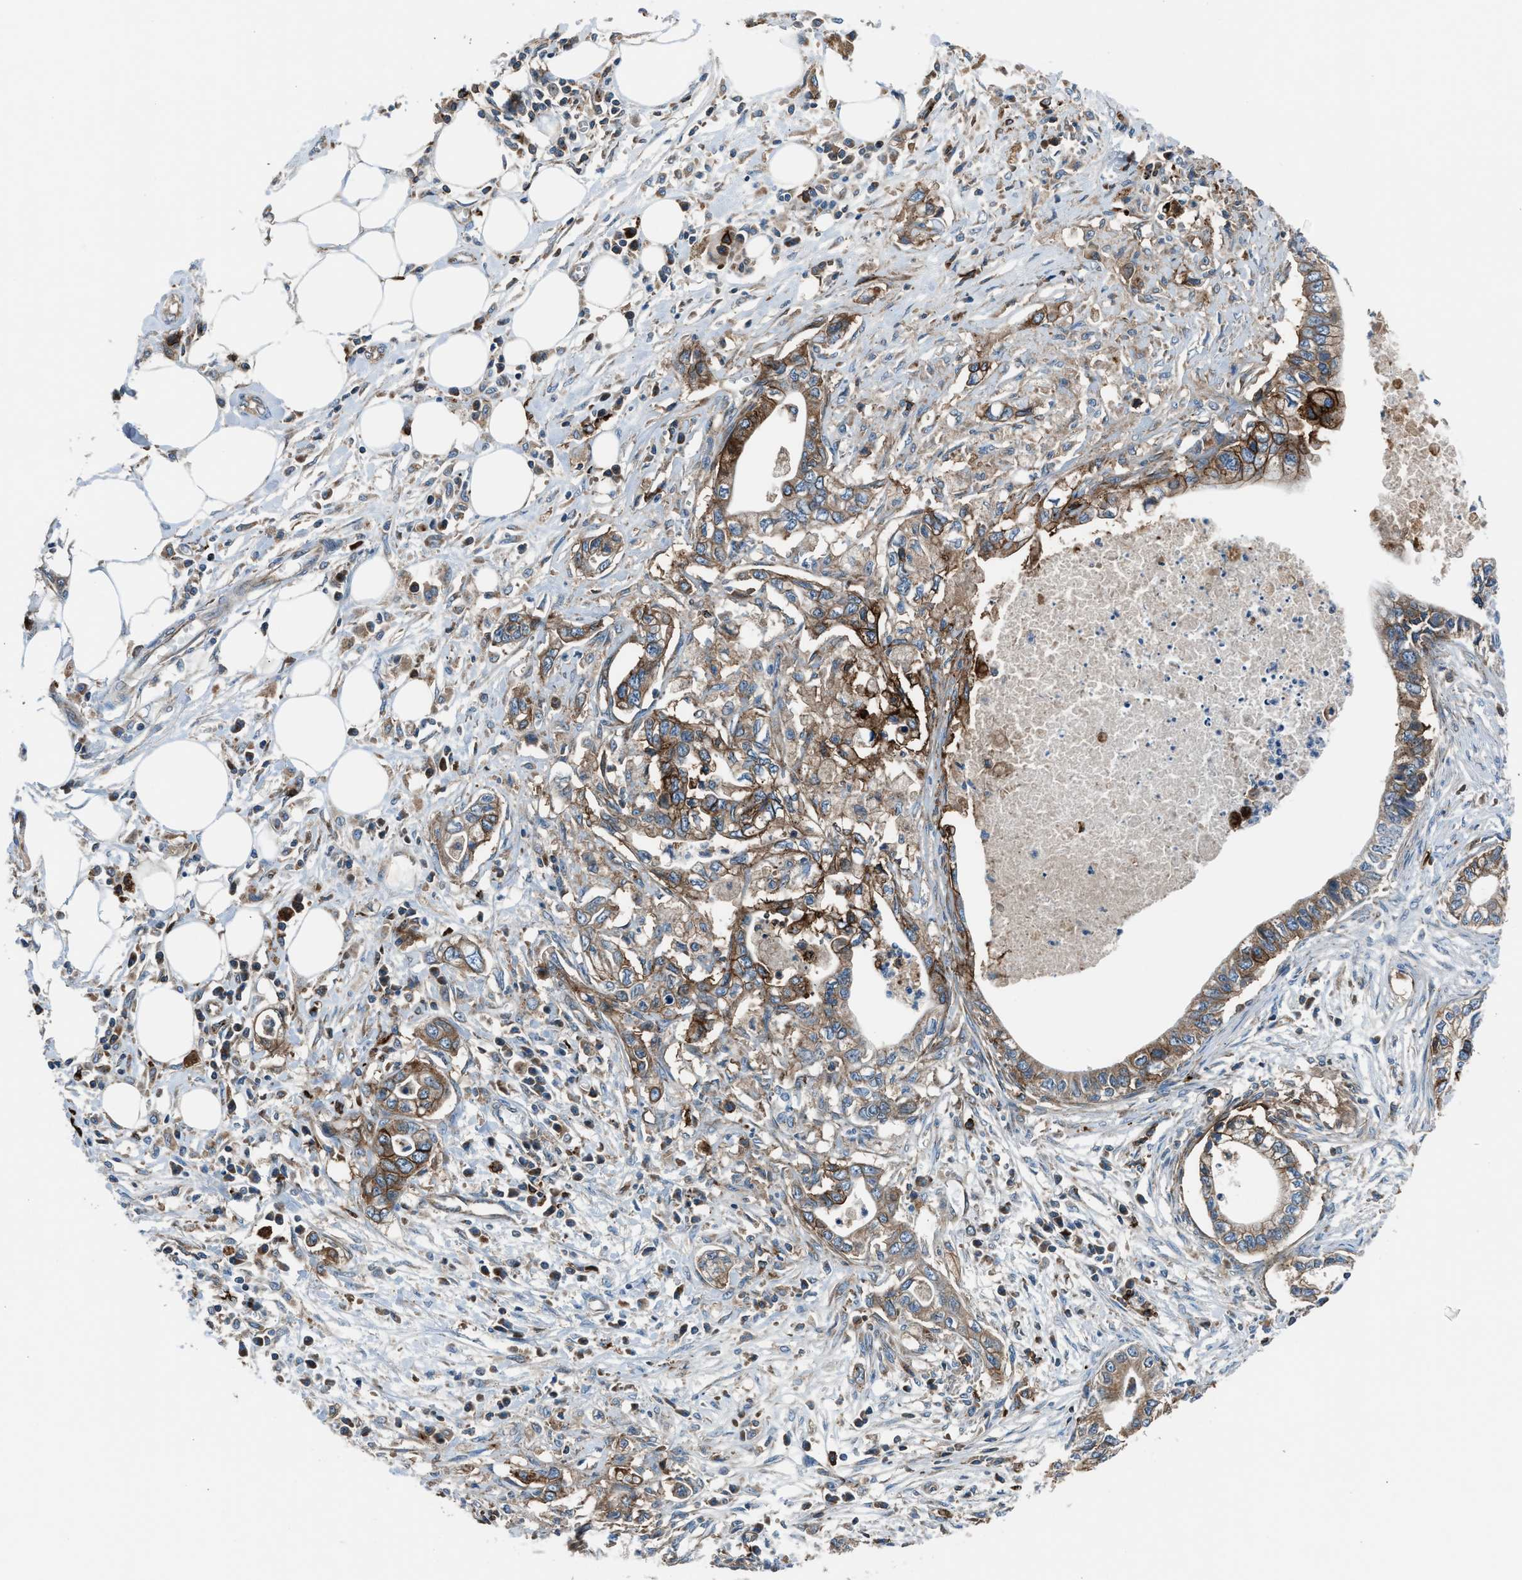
{"staining": {"intensity": "moderate", "quantity": ">75%", "location": "cytoplasmic/membranous"}, "tissue": "pancreatic cancer", "cell_type": "Tumor cells", "image_type": "cancer", "snomed": [{"axis": "morphology", "description": "Adenocarcinoma, NOS"}, {"axis": "topography", "description": "Pancreas"}], "caption": "Pancreatic adenocarcinoma was stained to show a protein in brown. There is medium levels of moderate cytoplasmic/membranous staining in approximately >75% of tumor cells. The staining was performed using DAB to visualize the protein expression in brown, while the nuclei were stained in blue with hematoxylin (Magnification: 20x).", "gene": "LMBR1", "patient": {"sex": "male", "age": 56}}